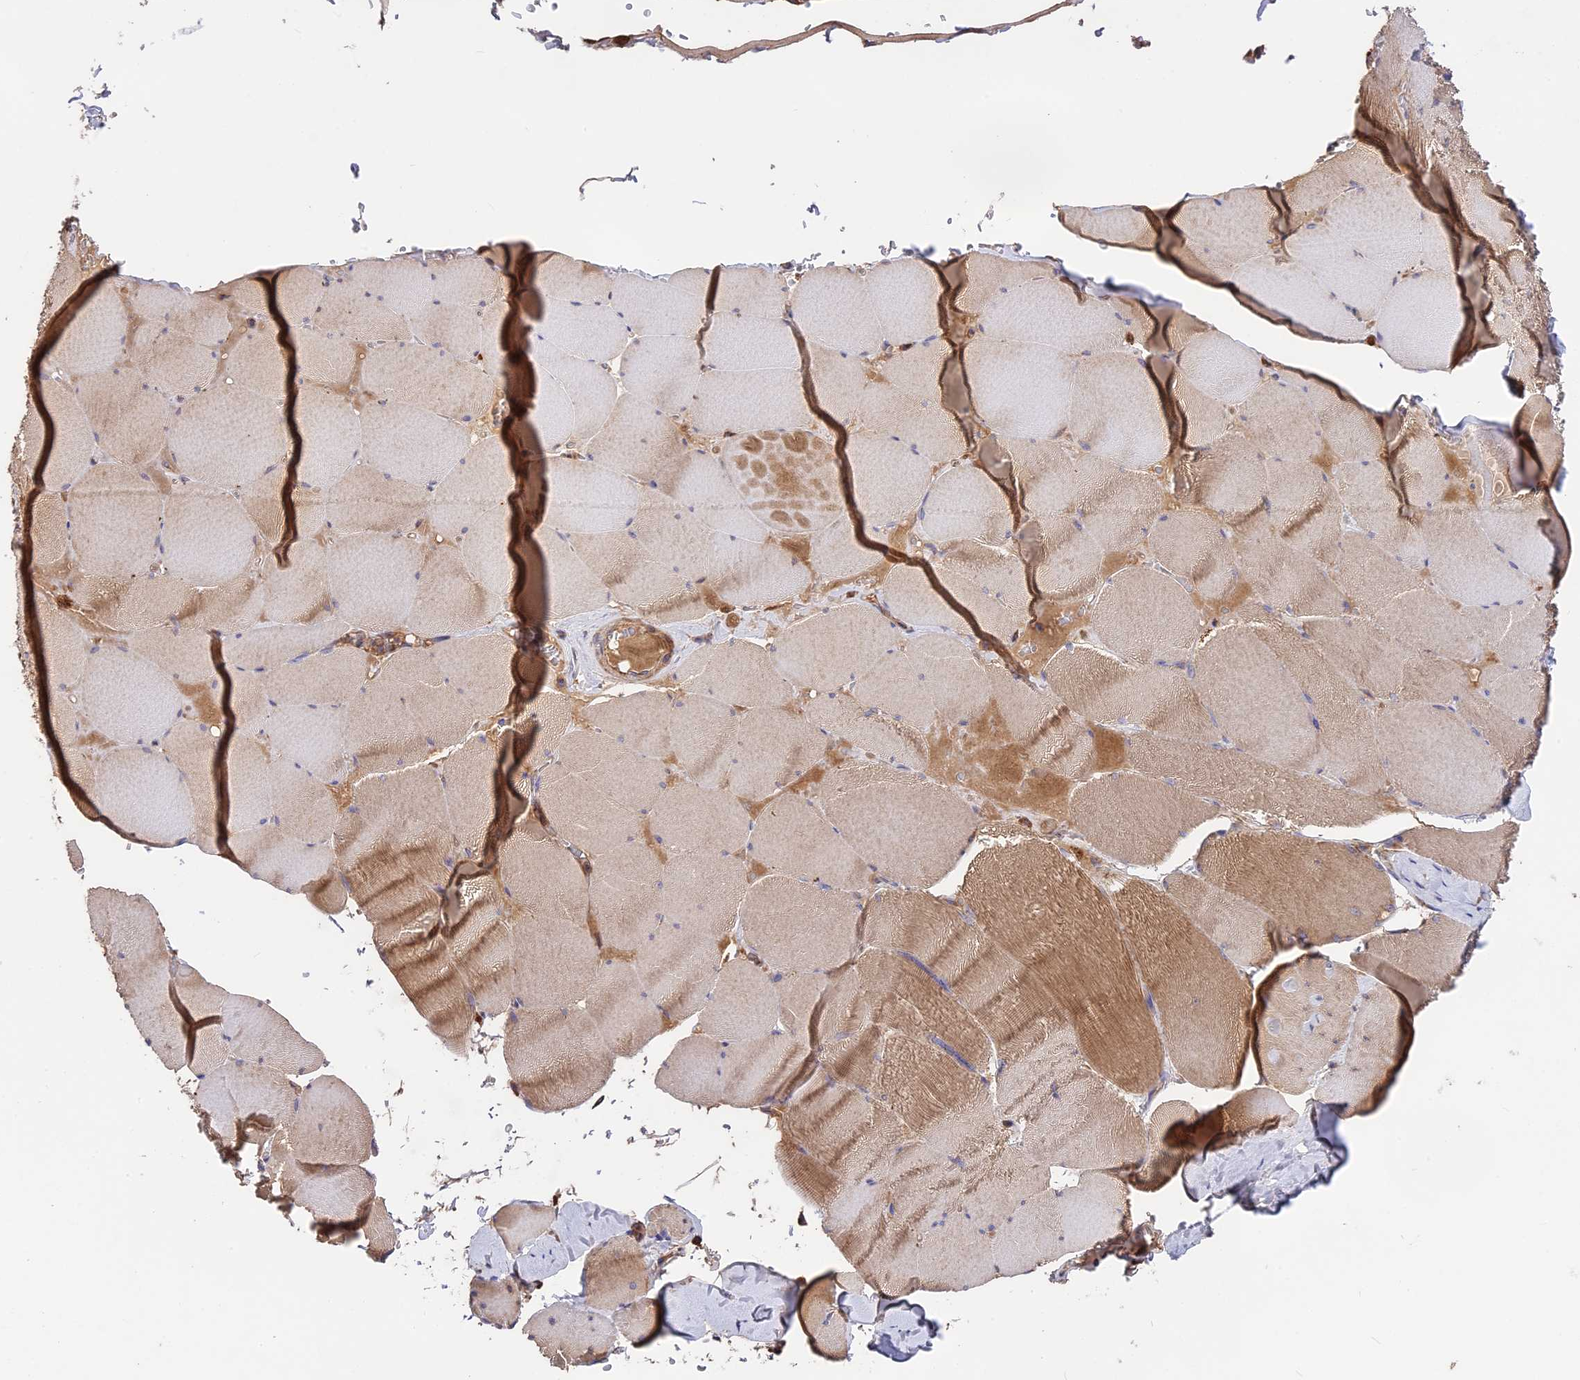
{"staining": {"intensity": "moderate", "quantity": "25%-75%", "location": "cytoplasmic/membranous"}, "tissue": "skeletal muscle", "cell_type": "Myocytes", "image_type": "normal", "snomed": [{"axis": "morphology", "description": "Normal tissue, NOS"}, {"axis": "topography", "description": "Skeletal muscle"}, {"axis": "topography", "description": "Head-Neck"}], "caption": "Immunohistochemistry (IHC) photomicrograph of normal skeletal muscle stained for a protein (brown), which shows medium levels of moderate cytoplasmic/membranous staining in approximately 25%-75% of myocytes.", "gene": "NUDT8", "patient": {"sex": "male", "age": 66}}